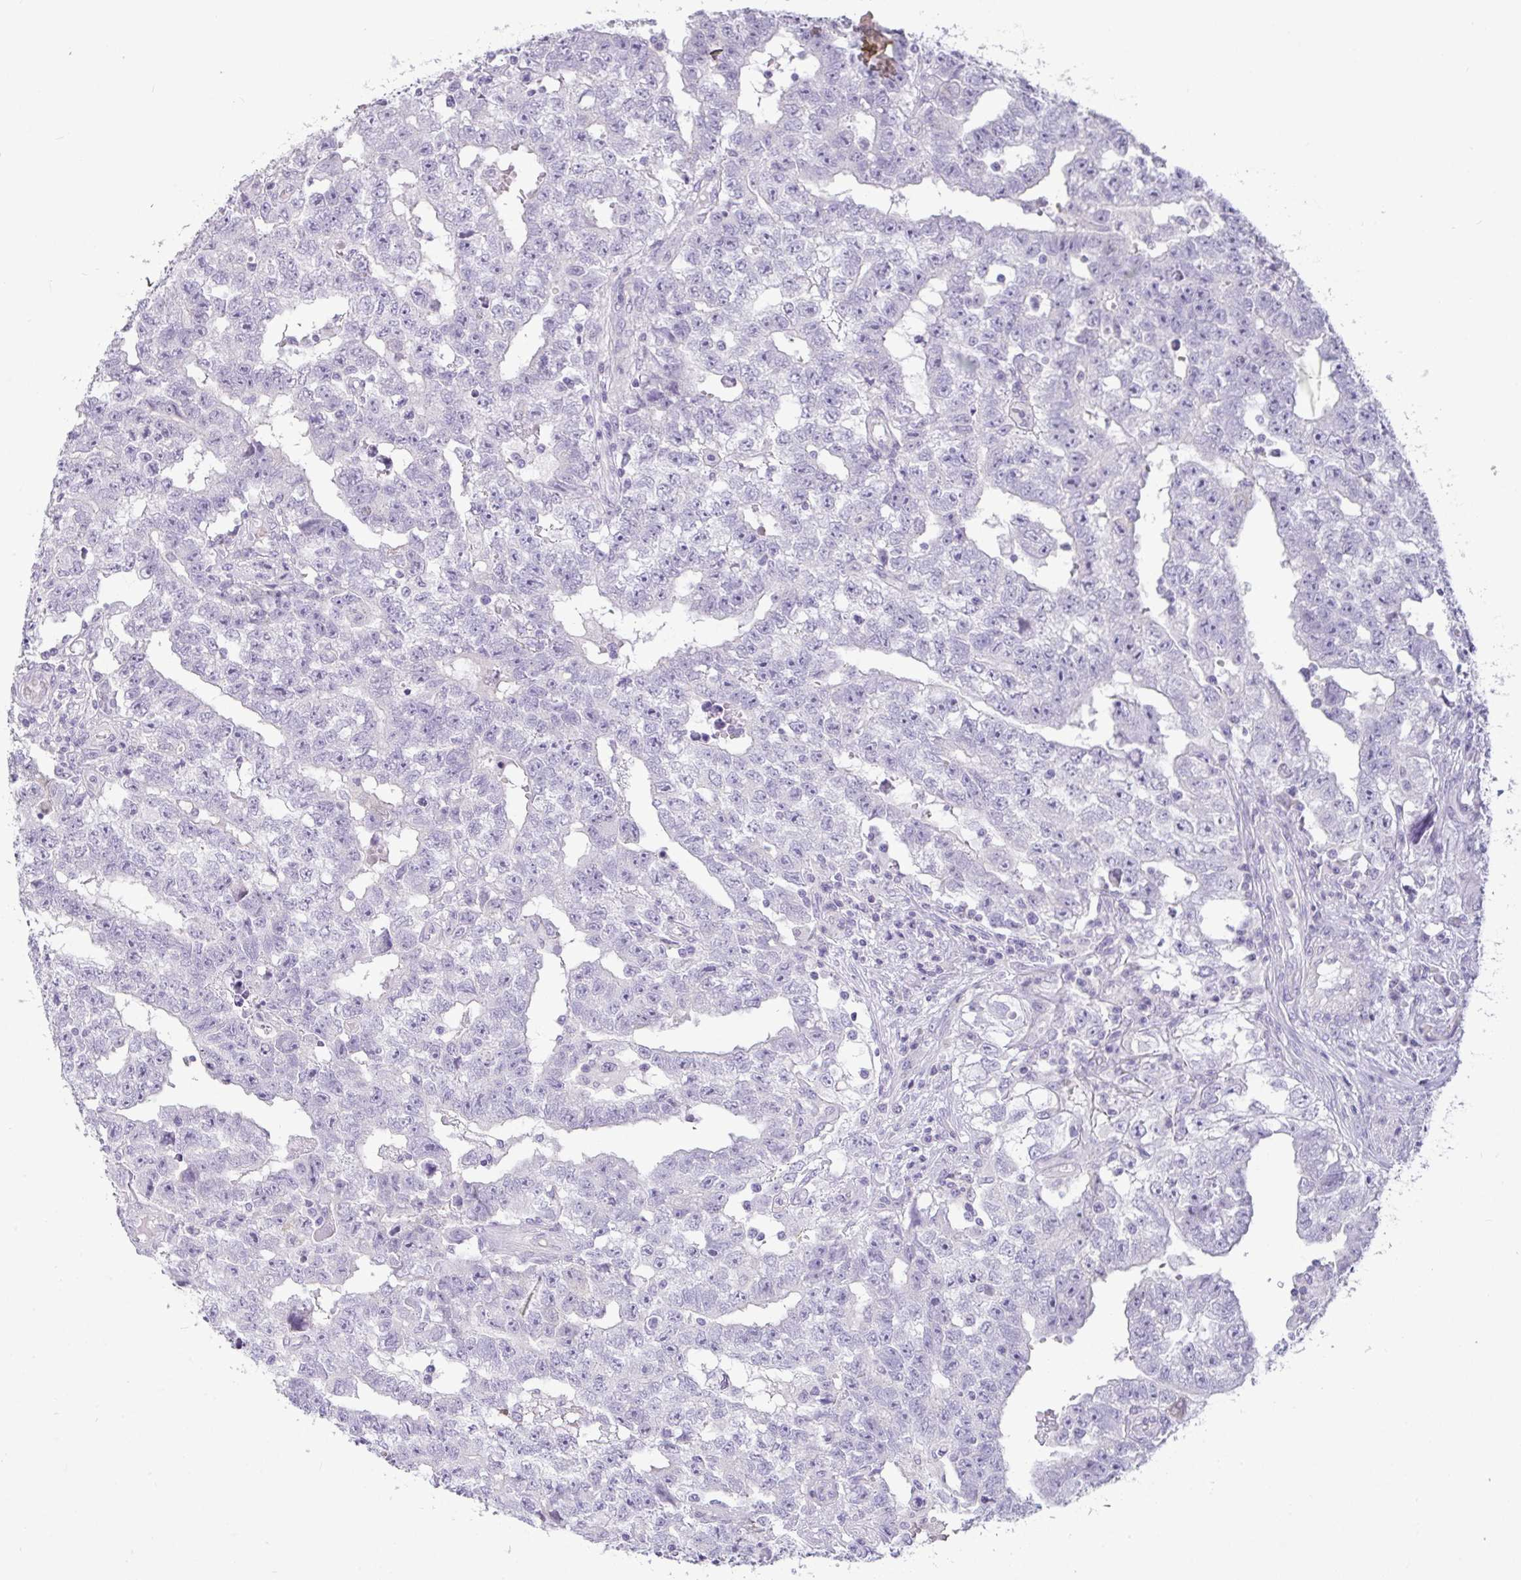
{"staining": {"intensity": "negative", "quantity": "none", "location": "none"}, "tissue": "testis cancer", "cell_type": "Tumor cells", "image_type": "cancer", "snomed": [{"axis": "morphology", "description": "Carcinoma, Embryonal, NOS"}, {"axis": "topography", "description": "Testis"}], "caption": "Micrograph shows no significant protein staining in tumor cells of testis cancer (embryonal carcinoma).", "gene": "LIPE", "patient": {"sex": "male", "age": 25}}